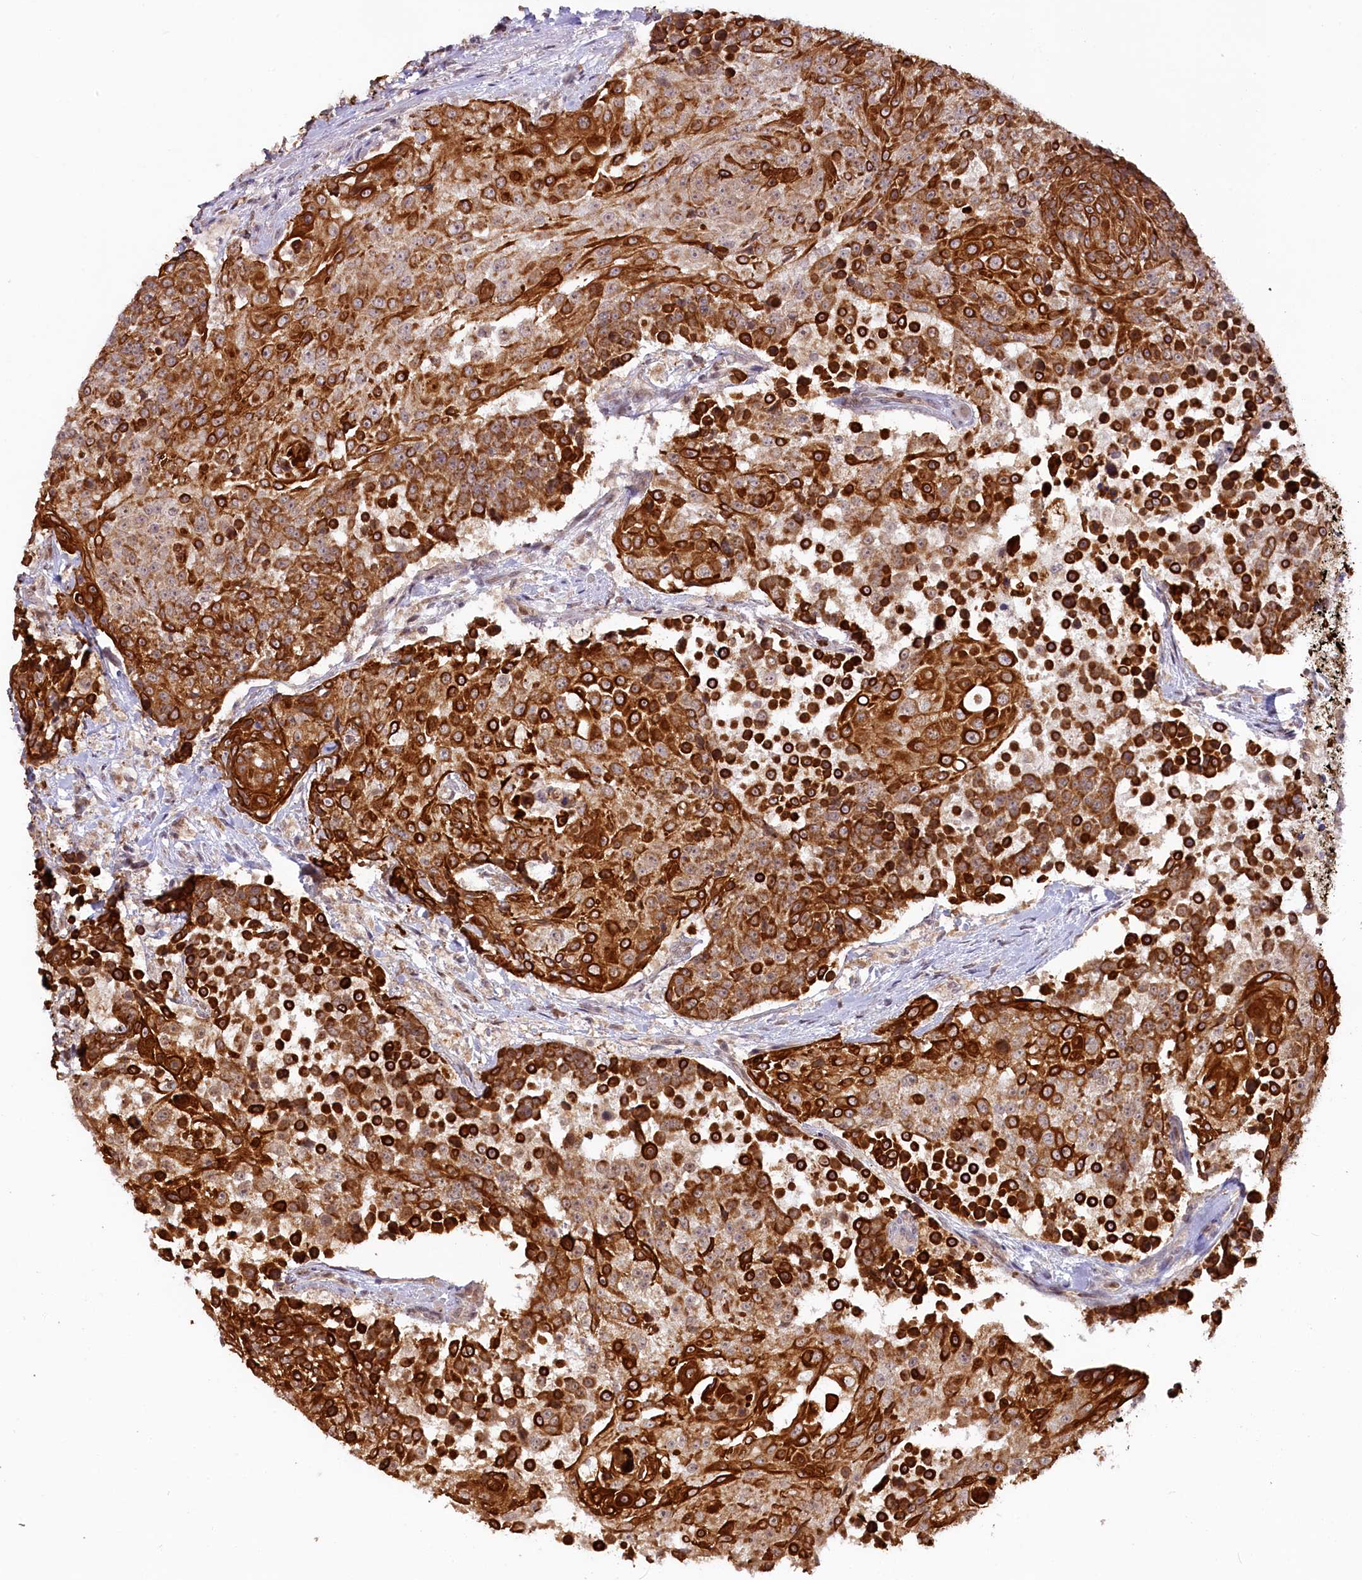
{"staining": {"intensity": "strong", "quantity": ">75%", "location": "cytoplasmic/membranous"}, "tissue": "urothelial cancer", "cell_type": "Tumor cells", "image_type": "cancer", "snomed": [{"axis": "morphology", "description": "Urothelial carcinoma, High grade"}, {"axis": "topography", "description": "Urinary bladder"}], "caption": "Tumor cells show strong cytoplasmic/membranous expression in approximately >75% of cells in urothelial carcinoma (high-grade).", "gene": "CARD8", "patient": {"sex": "female", "age": 63}}